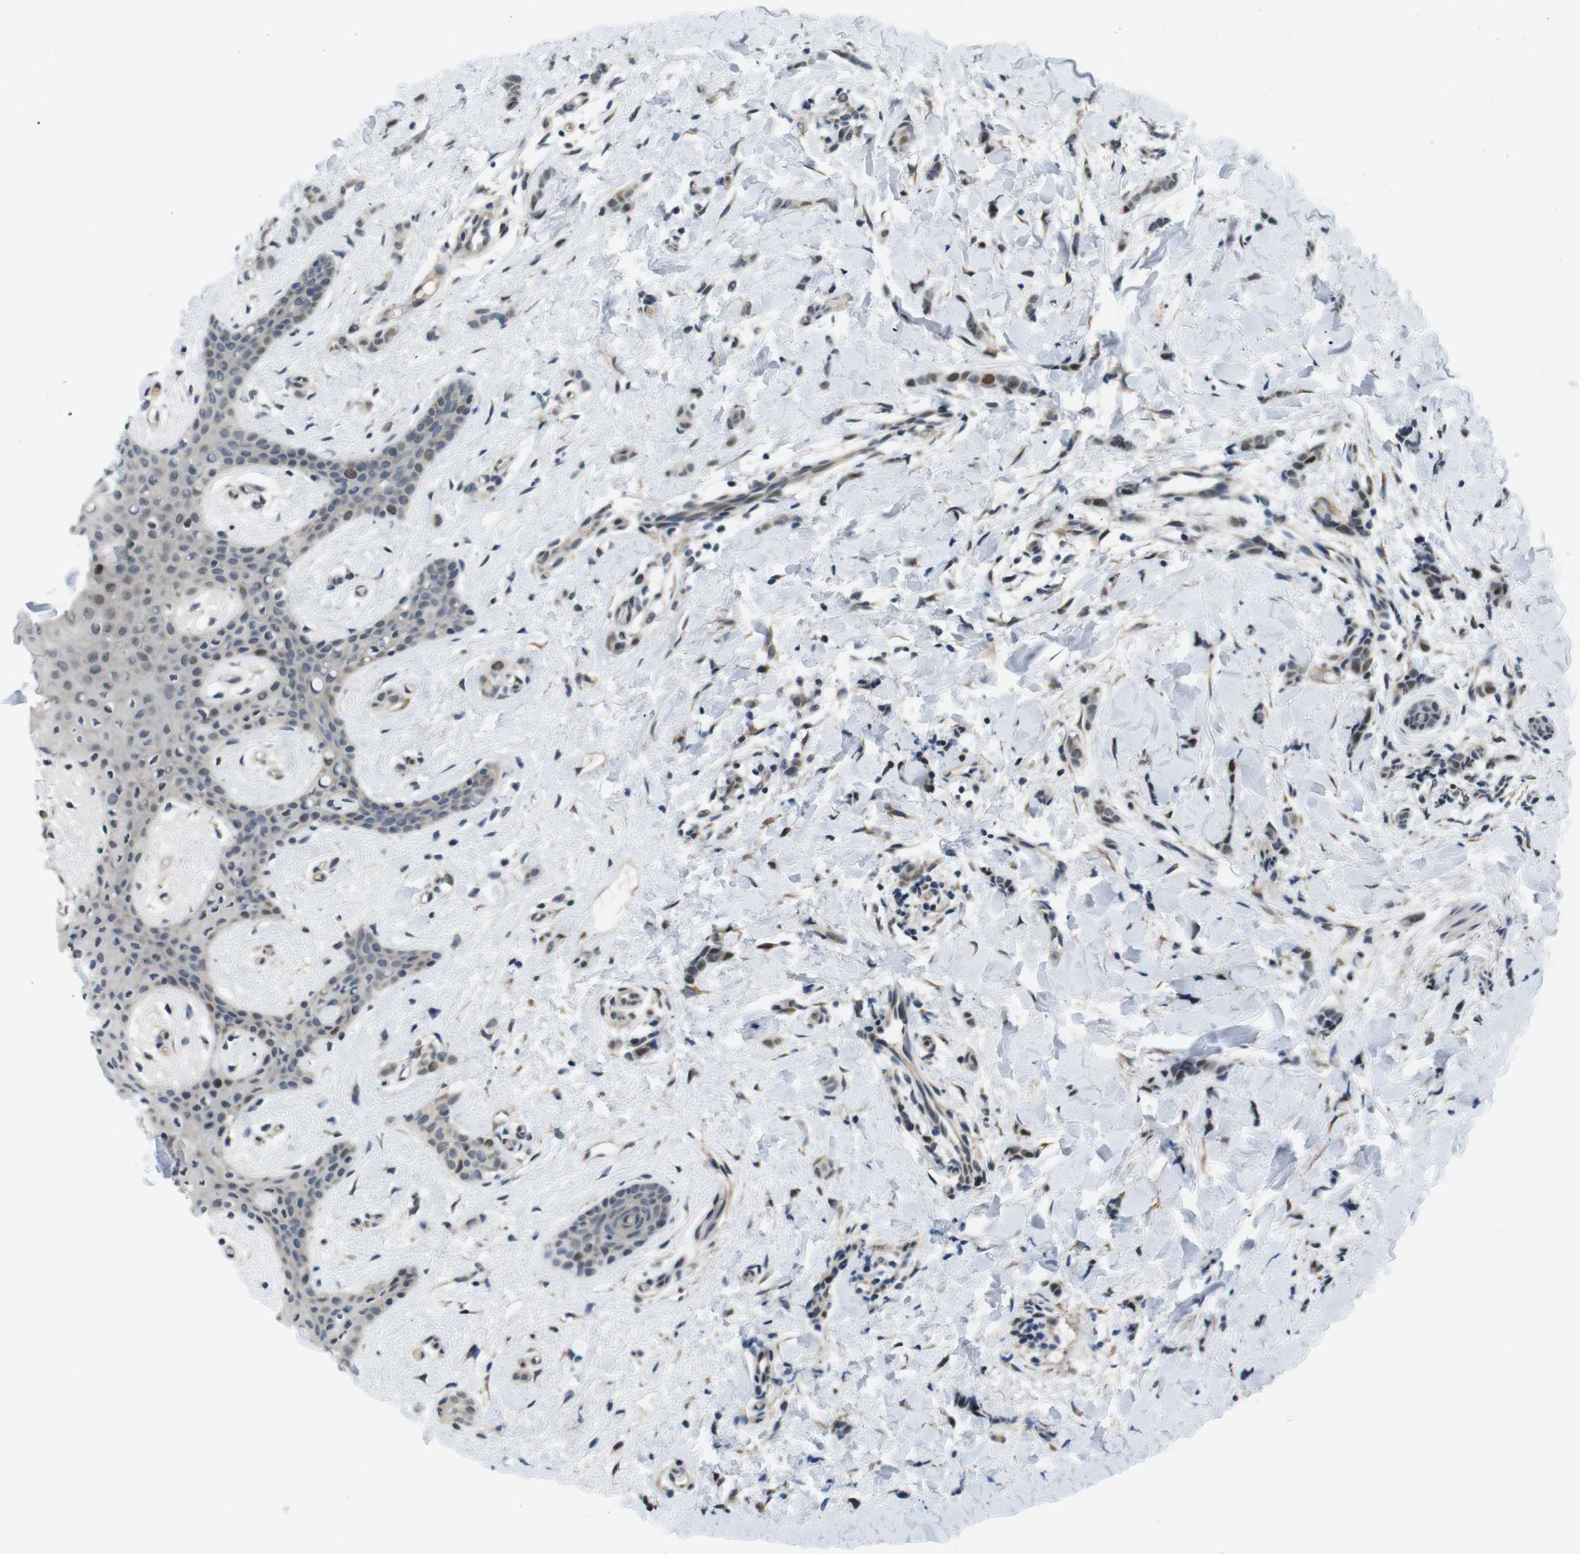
{"staining": {"intensity": "weak", "quantity": "25%-75%", "location": "nuclear"}, "tissue": "breast cancer", "cell_type": "Tumor cells", "image_type": "cancer", "snomed": [{"axis": "morphology", "description": "Lobular carcinoma"}, {"axis": "topography", "description": "Skin"}, {"axis": "topography", "description": "Breast"}], "caption": "A photomicrograph showing weak nuclear positivity in about 25%-75% of tumor cells in breast cancer (lobular carcinoma), as visualized by brown immunohistochemical staining.", "gene": "SMCO2", "patient": {"sex": "female", "age": 46}}